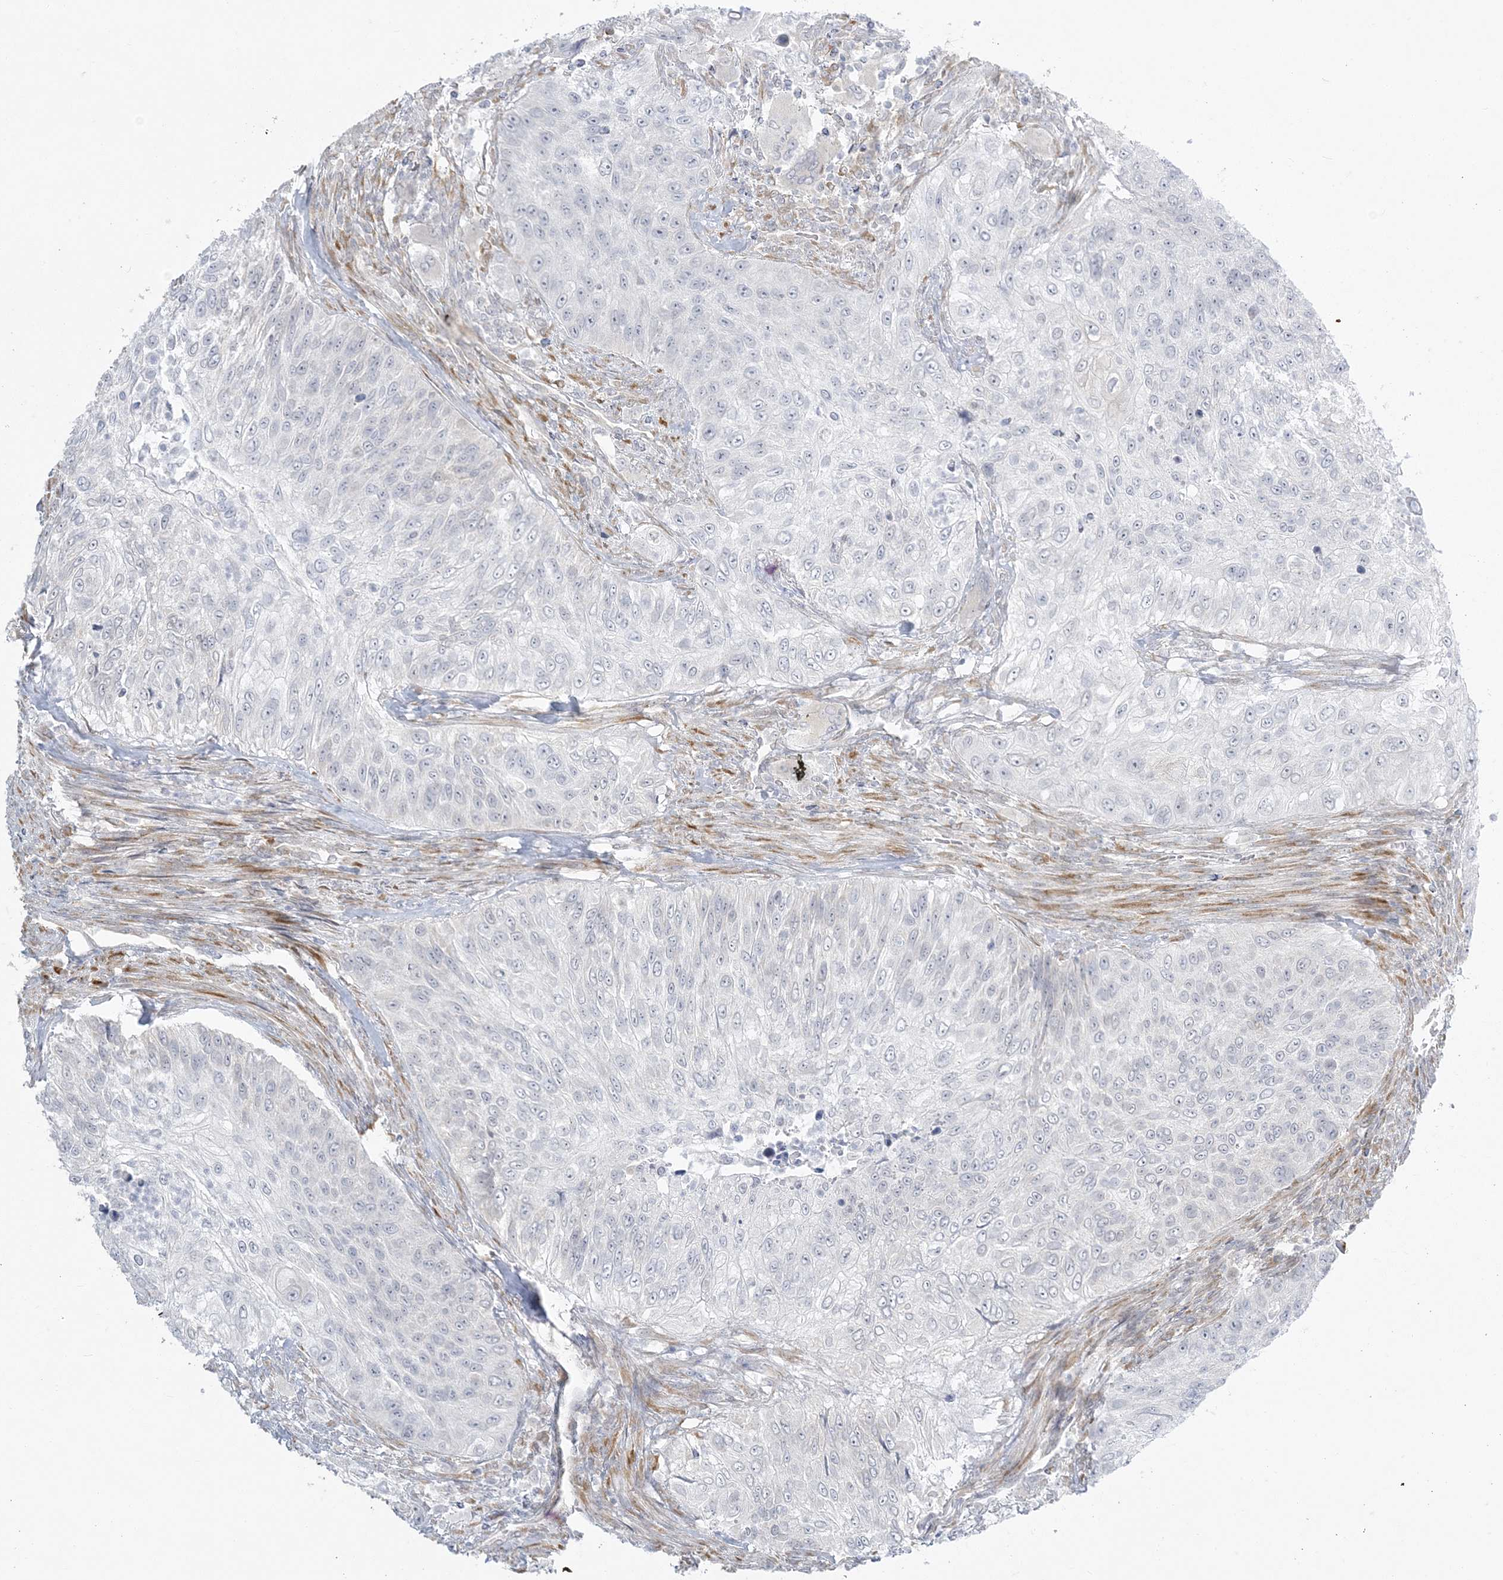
{"staining": {"intensity": "negative", "quantity": "none", "location": "none"}, "tissue": "urothelial cancer", "cell_type": "Tumor cells", "image_type": "cancer", "snomed": [{"axis": "morphology", "description": "Urothelial carcinoma, High grade"}, {"axis": "topography", "description": "Urinary bladder"}], "caption": "Tumor cells show no significant protein positivity in urothelial carcinoma (high-grade).", "gene": "ZC3H6", "patient": {"sex": "female", "age": 60}}